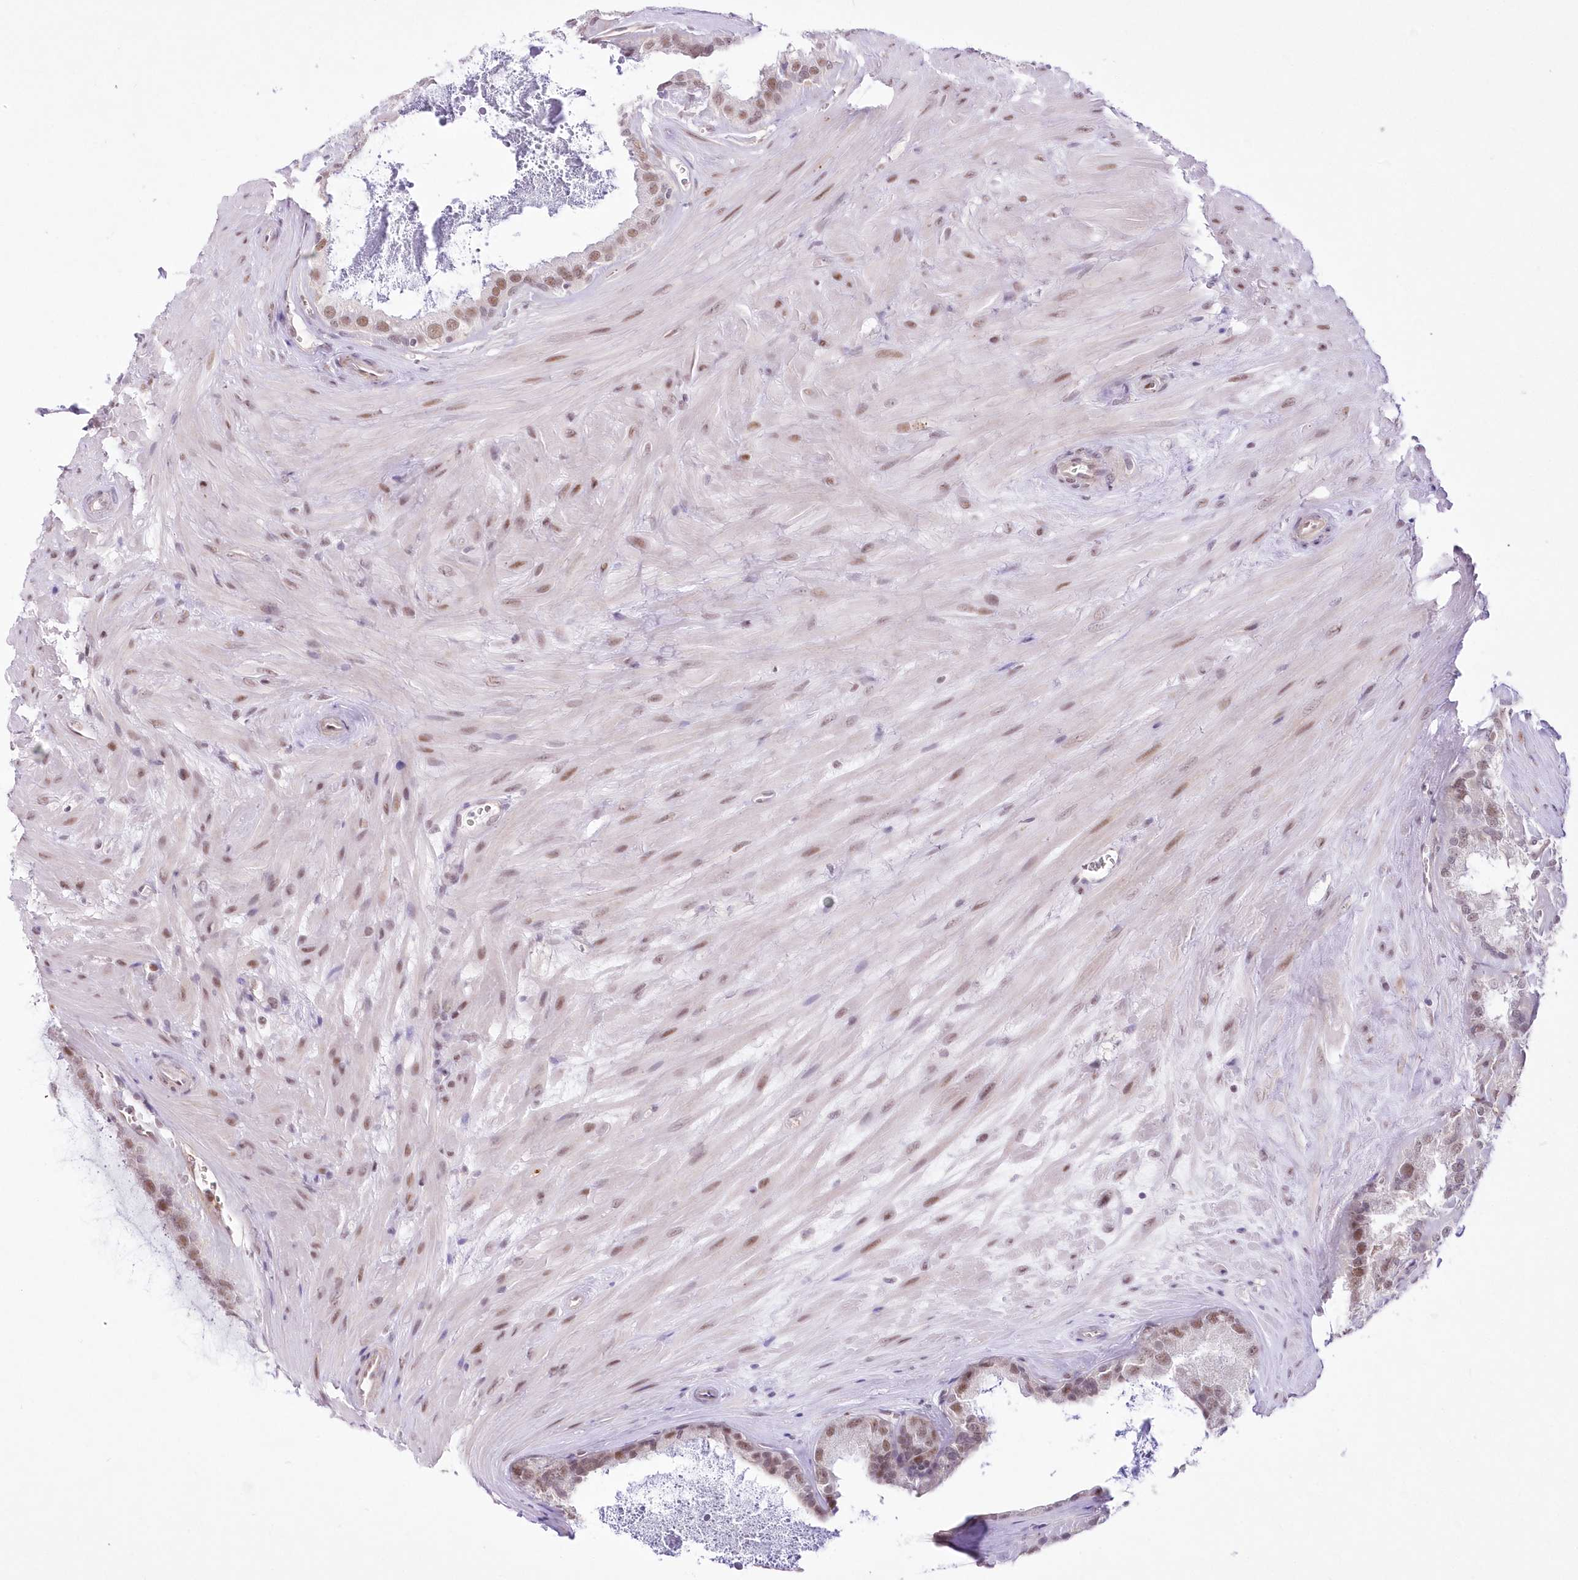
{"staining": {"intensity": "moderate", "quantity": ">75%", "location": "nuclear"}, "tissue": "seminal vesicle", "cell_type": "Glandular cells", "image_type": "normal", "snomed": [{"axis": "morphology", "description": "Normal tissue, NOS"}, {"axis": "topography", "description": "Prostate"}, {"axis": "topography", "description": "Seminal veicle"}], "caption": "Immunohistochemical staining of normal seminal vesicle reveals >75% levels of moderate nuclear protein staining in about >75% of glandular cells. (Brightfield microscopy of DAB IHC at high magnification).", "gene": "NSUN2", "patient": {"sex": "male", "age": 59}}